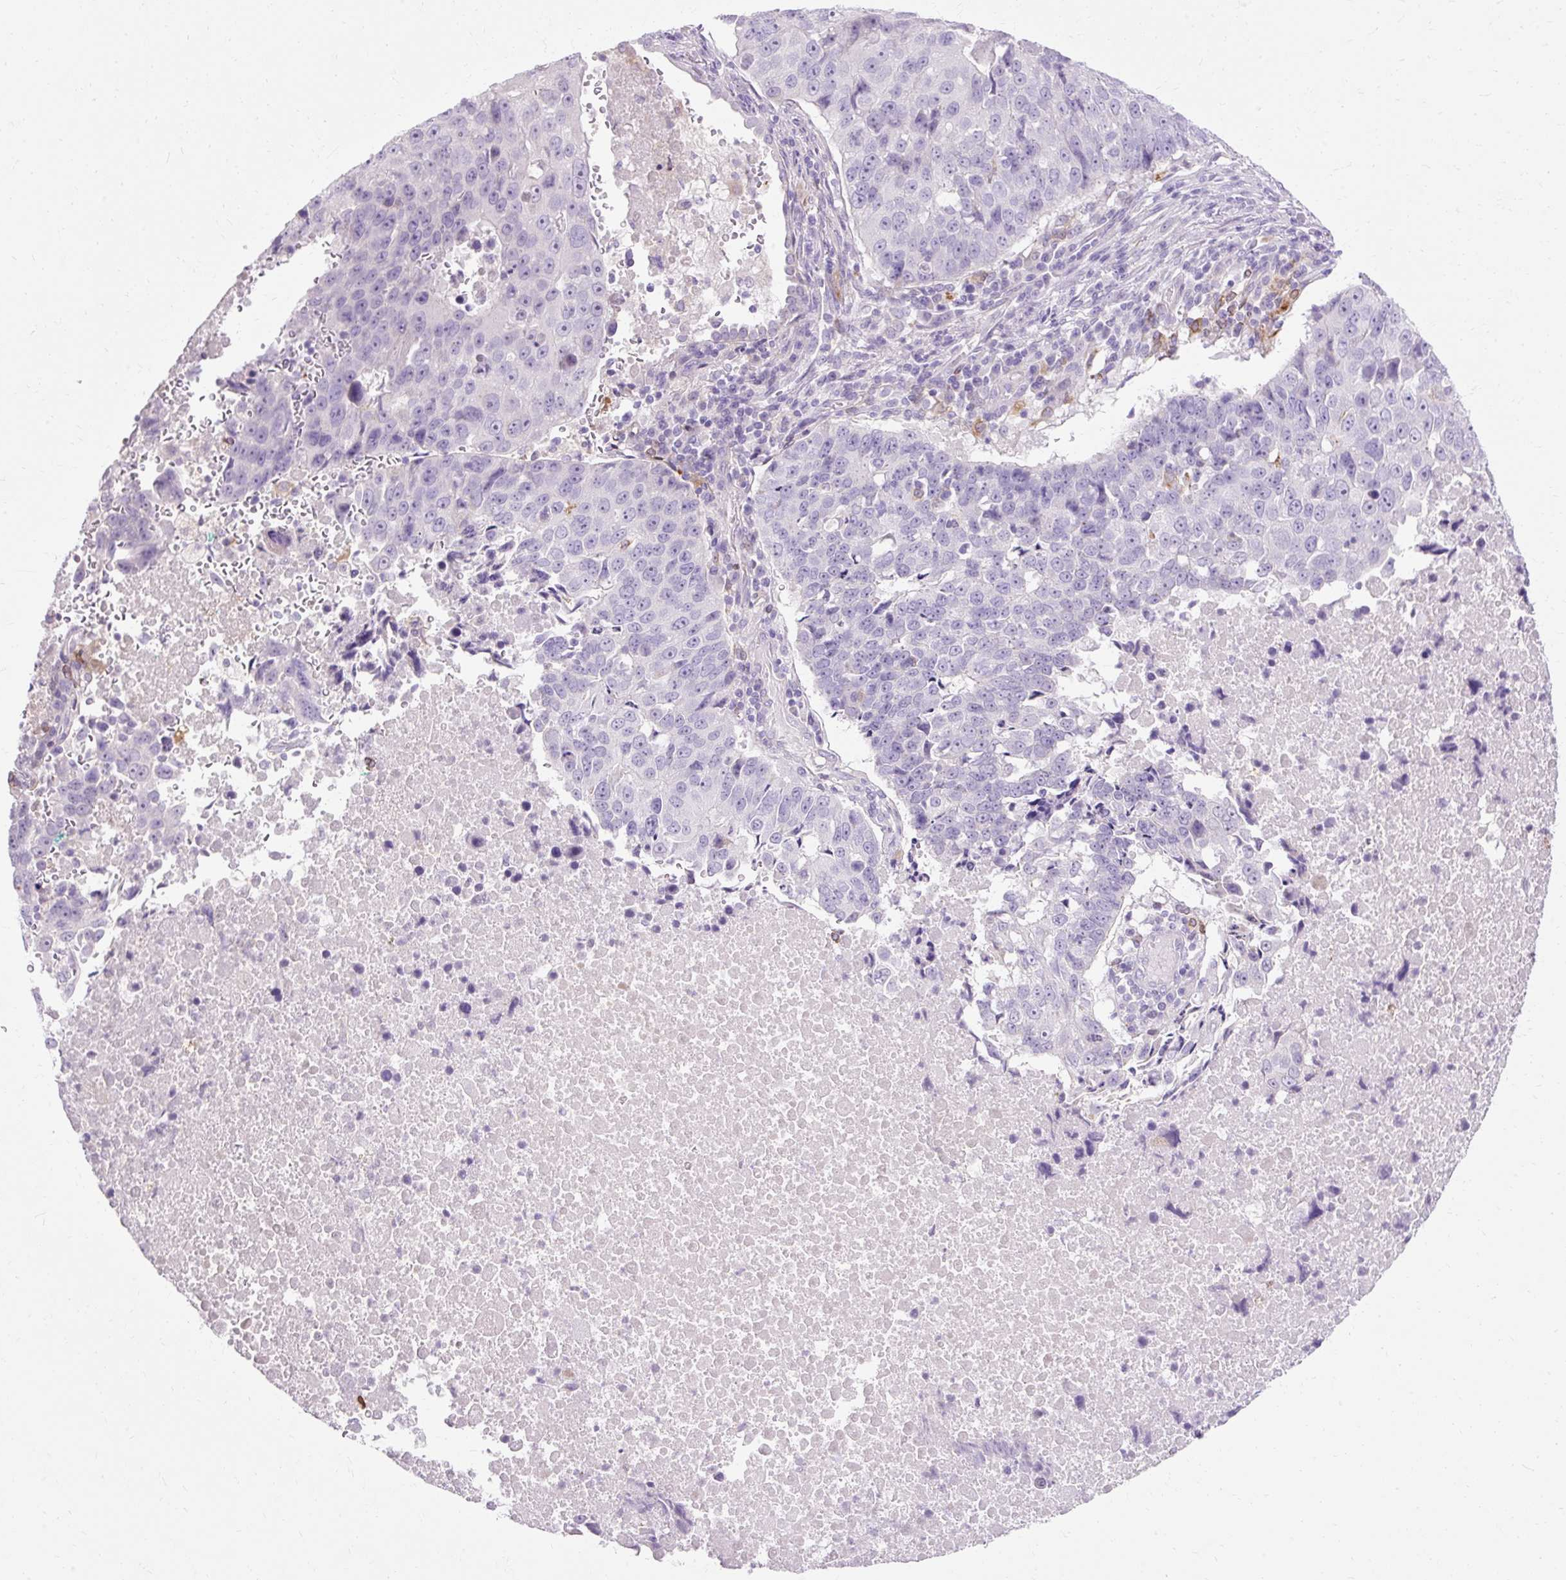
{"staining": {"intensity": "negative", "quantity": "none", "location": "none"}, "tissue": "lung cancer", "cell_type": "Tumor cells", "image_type": "cancer", "snomed": [{"axis": "morphology", "description": "Squamous cell carcinoma, NOS"}, {"axis": "topography", "description": "Lung"}], "caption": "Photomicrograph shows no protein expression in tumor cells of squamous cell carcinoma (lung) tissue.", "gene": "HSD11B1", "patient": {"sex": "female", "age": 66}}